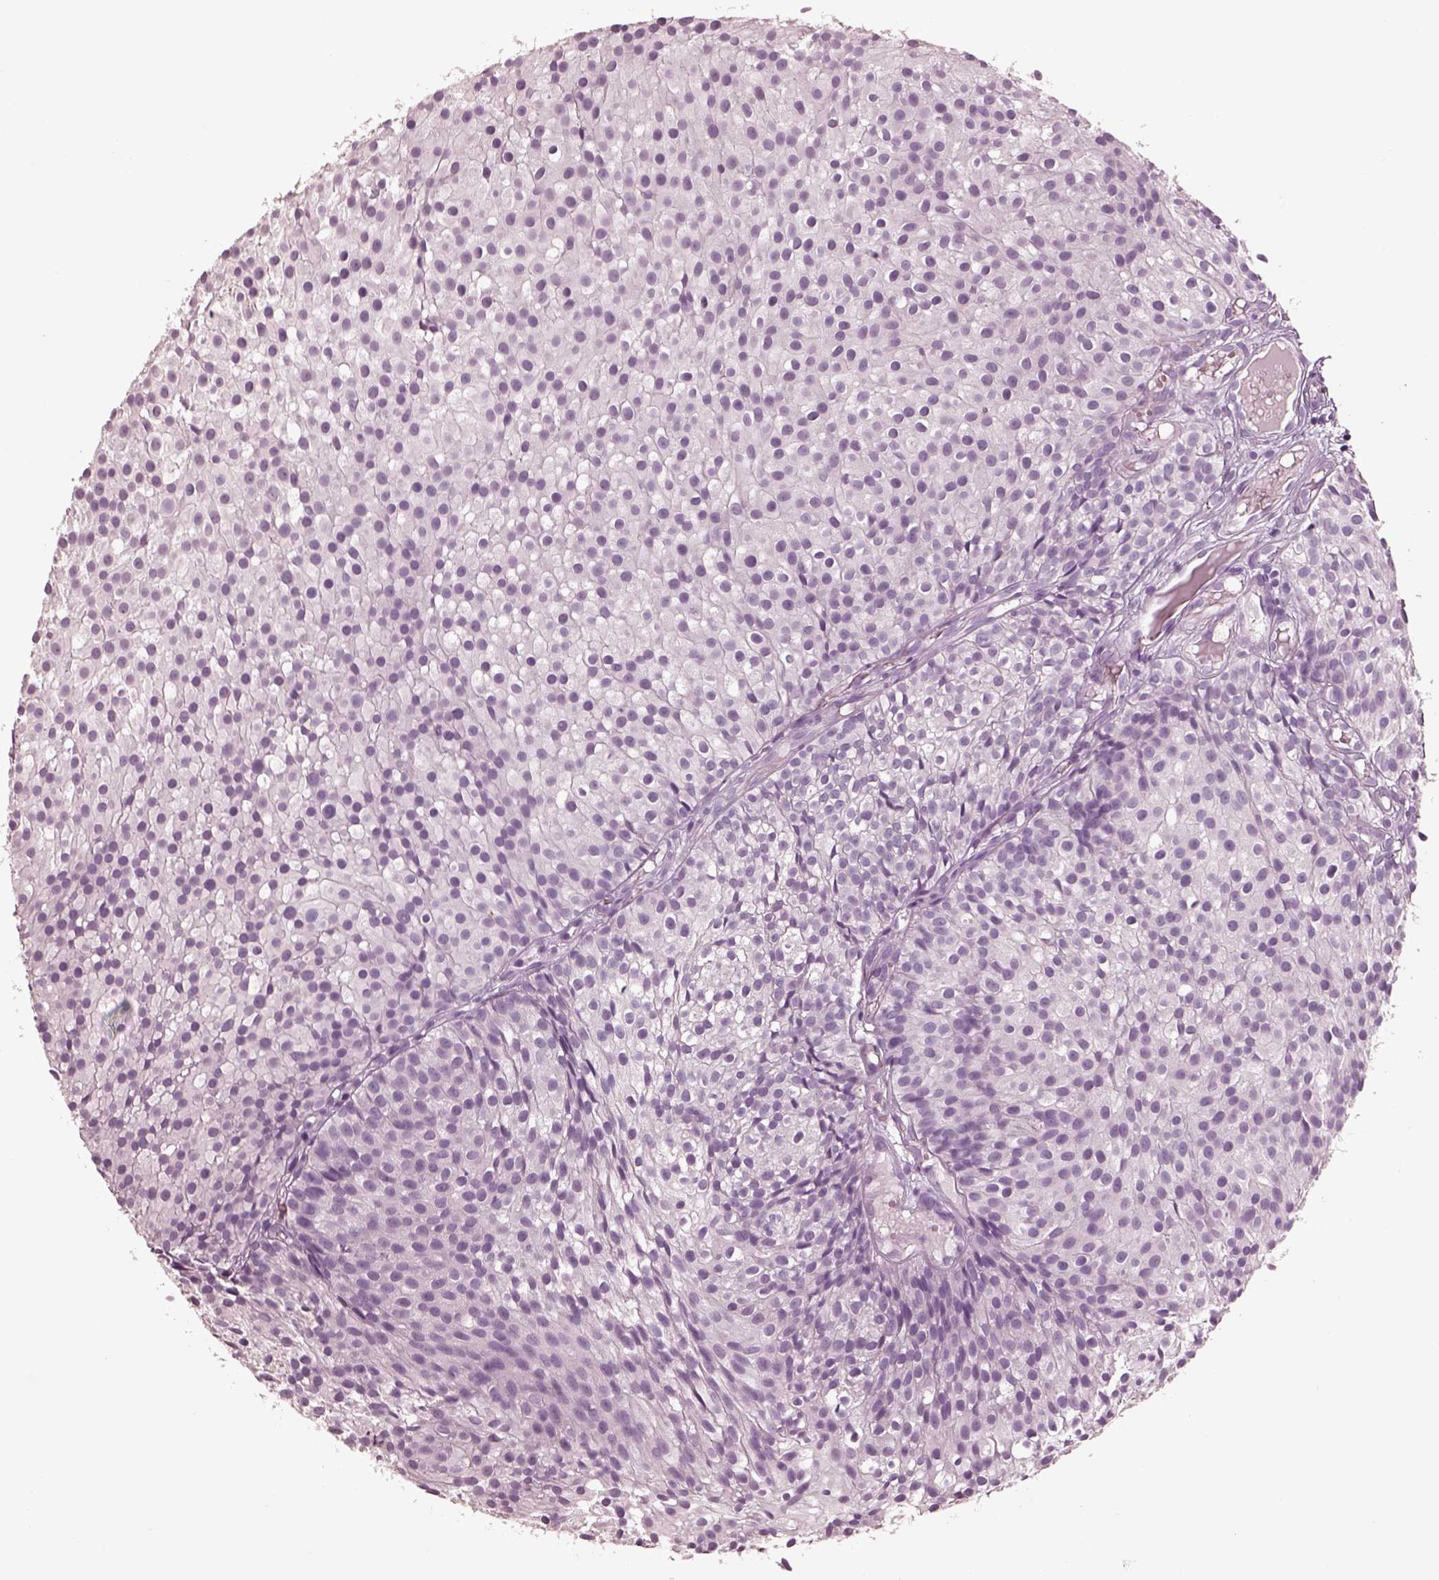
{"staining": {"intensity": "negative", "quantity": "none", "location": "none"}, "tissue": "urothelial cancer", "cell_type": "Tumor cells", "image_type": "cancer", "snomed": [{"axis": "morphology", "description": "Urothelial carcinoma, Low grade"}, {"axis": "topography", "description": "Urinary bladder"}], "caption": "There is no significant positivity in tumor cells of low-grade urothelial carcinoma.", "gene": "PDCD1", "patient": {"sex": "male", "age": 63}}